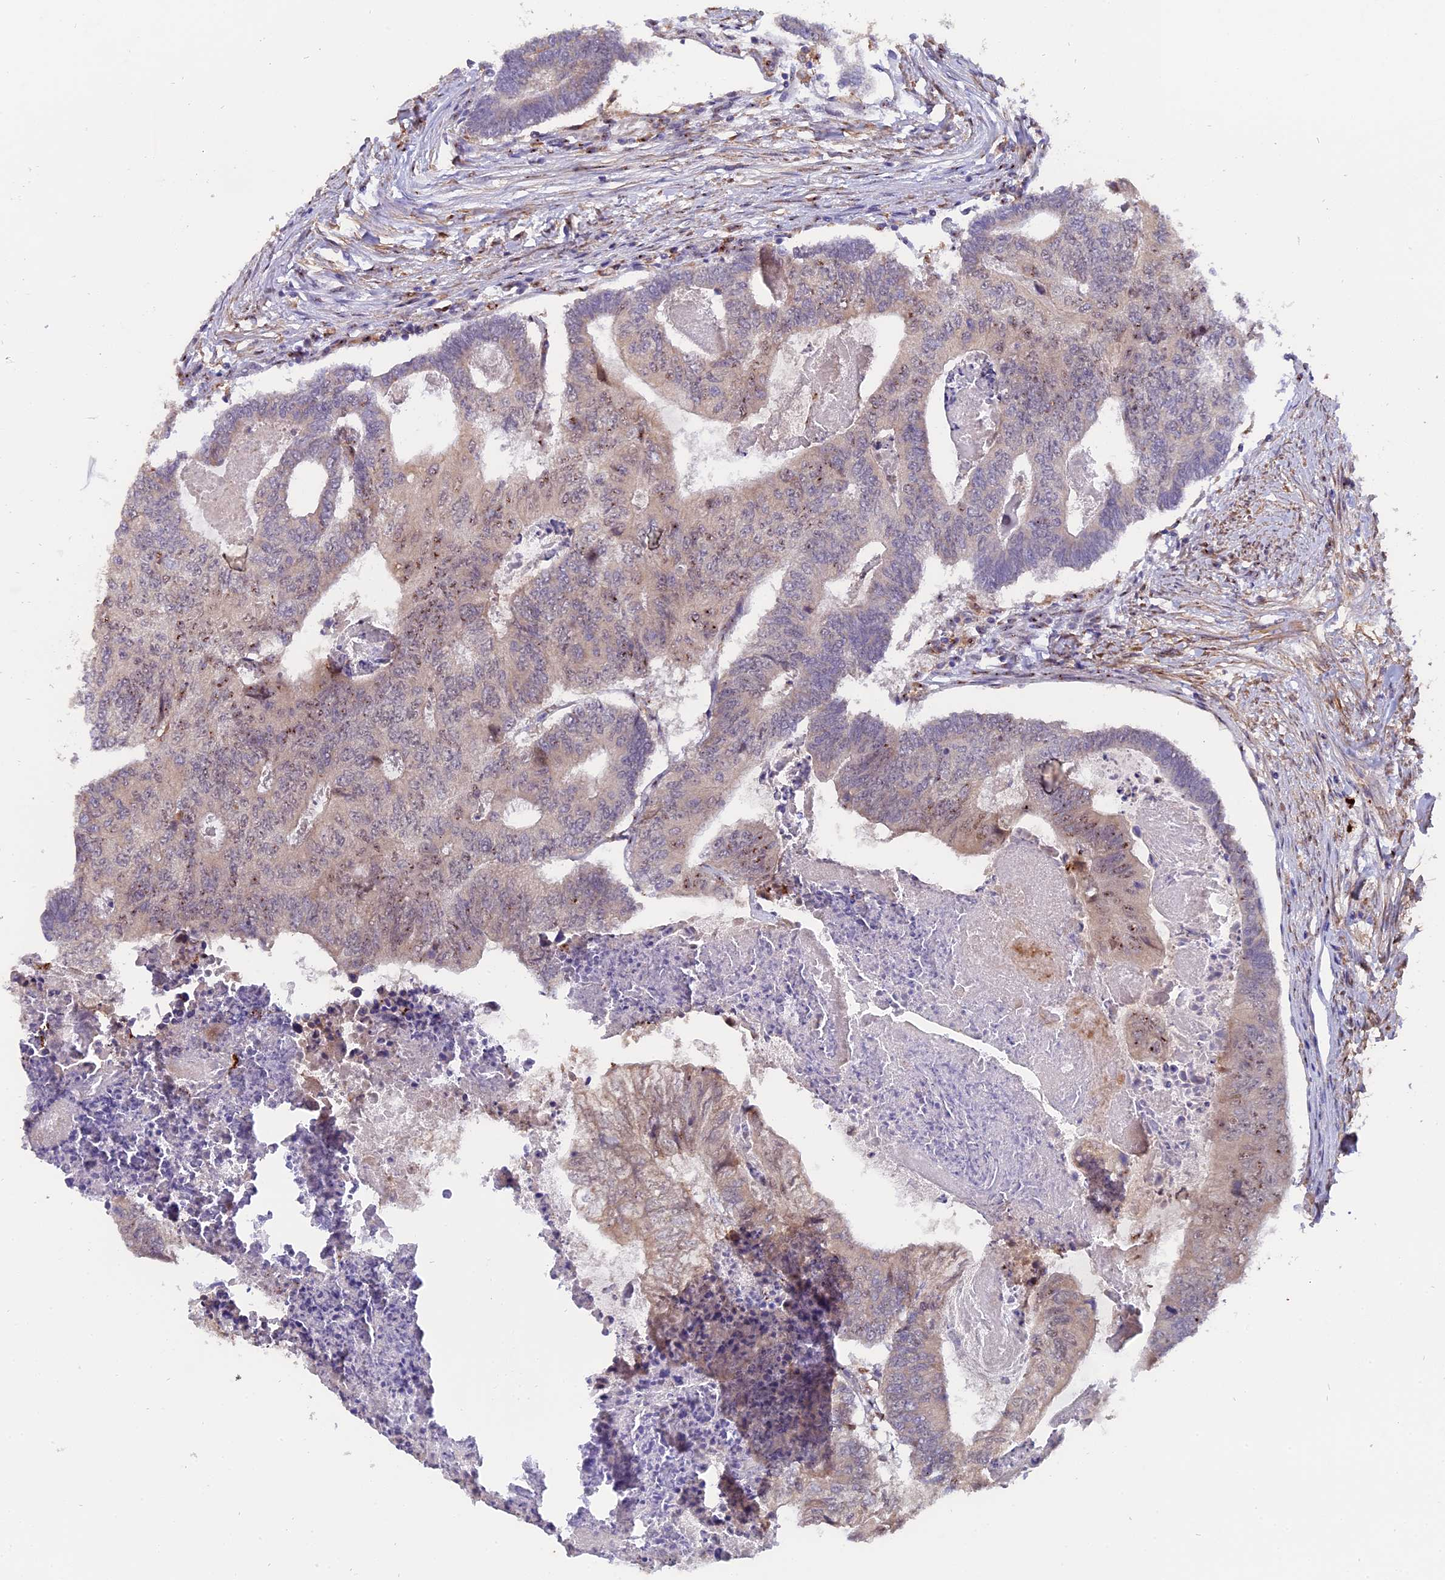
{"staining": {"intensity": "moderate", "quantity": "<25%", "location": "nuclear"}, "tissue": "colorectal cancer", "cell_type": "Tumor cells", "image_type": "cancer", "snomed": [{"axis": "morphology", "description": "Adenocarcinoma, NOS"}, {"axis": "topography", "description": "Colon"}], "caption": "Immunohistochemical staining of colorectal adenocarcinoma shows low levels of moderate nuclear positivity in about <25% of tumor cells. The protein is stained brown, and the nuclei are stained in blue (DAB IHC with brightfield microscopy, high magnification).", "gene": "FAM118B", "patient": {"sex": "female", "age": 67}}